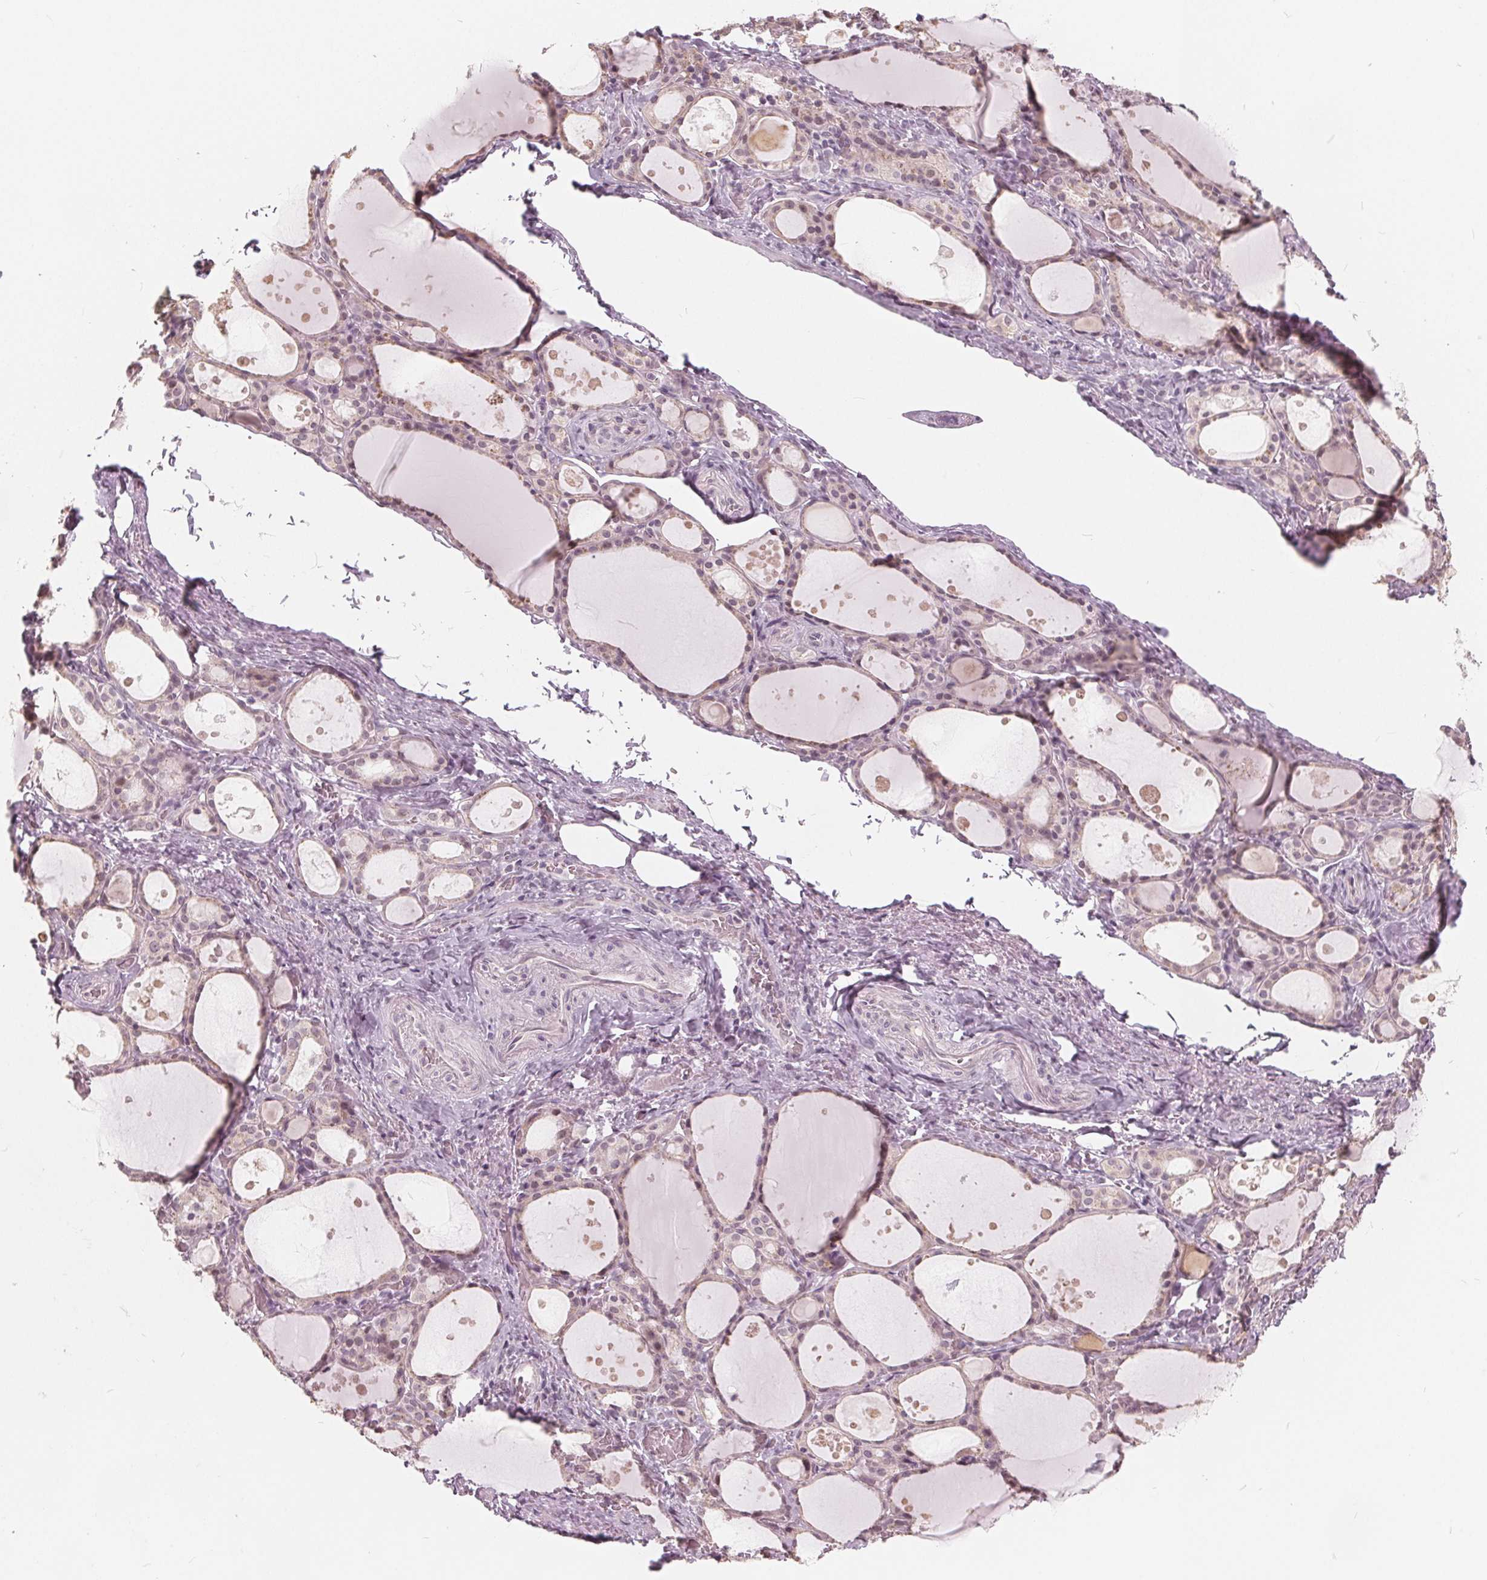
{"staining": {"intensity": "weak", "quantity": "25%-75%", "location": "nuclear"}, "tissue": "thyroid gland", "cell_type": "Glandular cells", "image_type": "normal", "snomed": [{"axis": "morphology", "description": "Normal tissue, NOS"}, {"axis": "topography", "description": "Thyroid gland"}], "caption": "Thyroid gland stained with DAB immunohistochemistry reveals low levels of weak nuclear expression in approximately 25%-75% of glandular cells.", "gene": "NUP210L", "patient": {"sex": "male", "age": 68}}